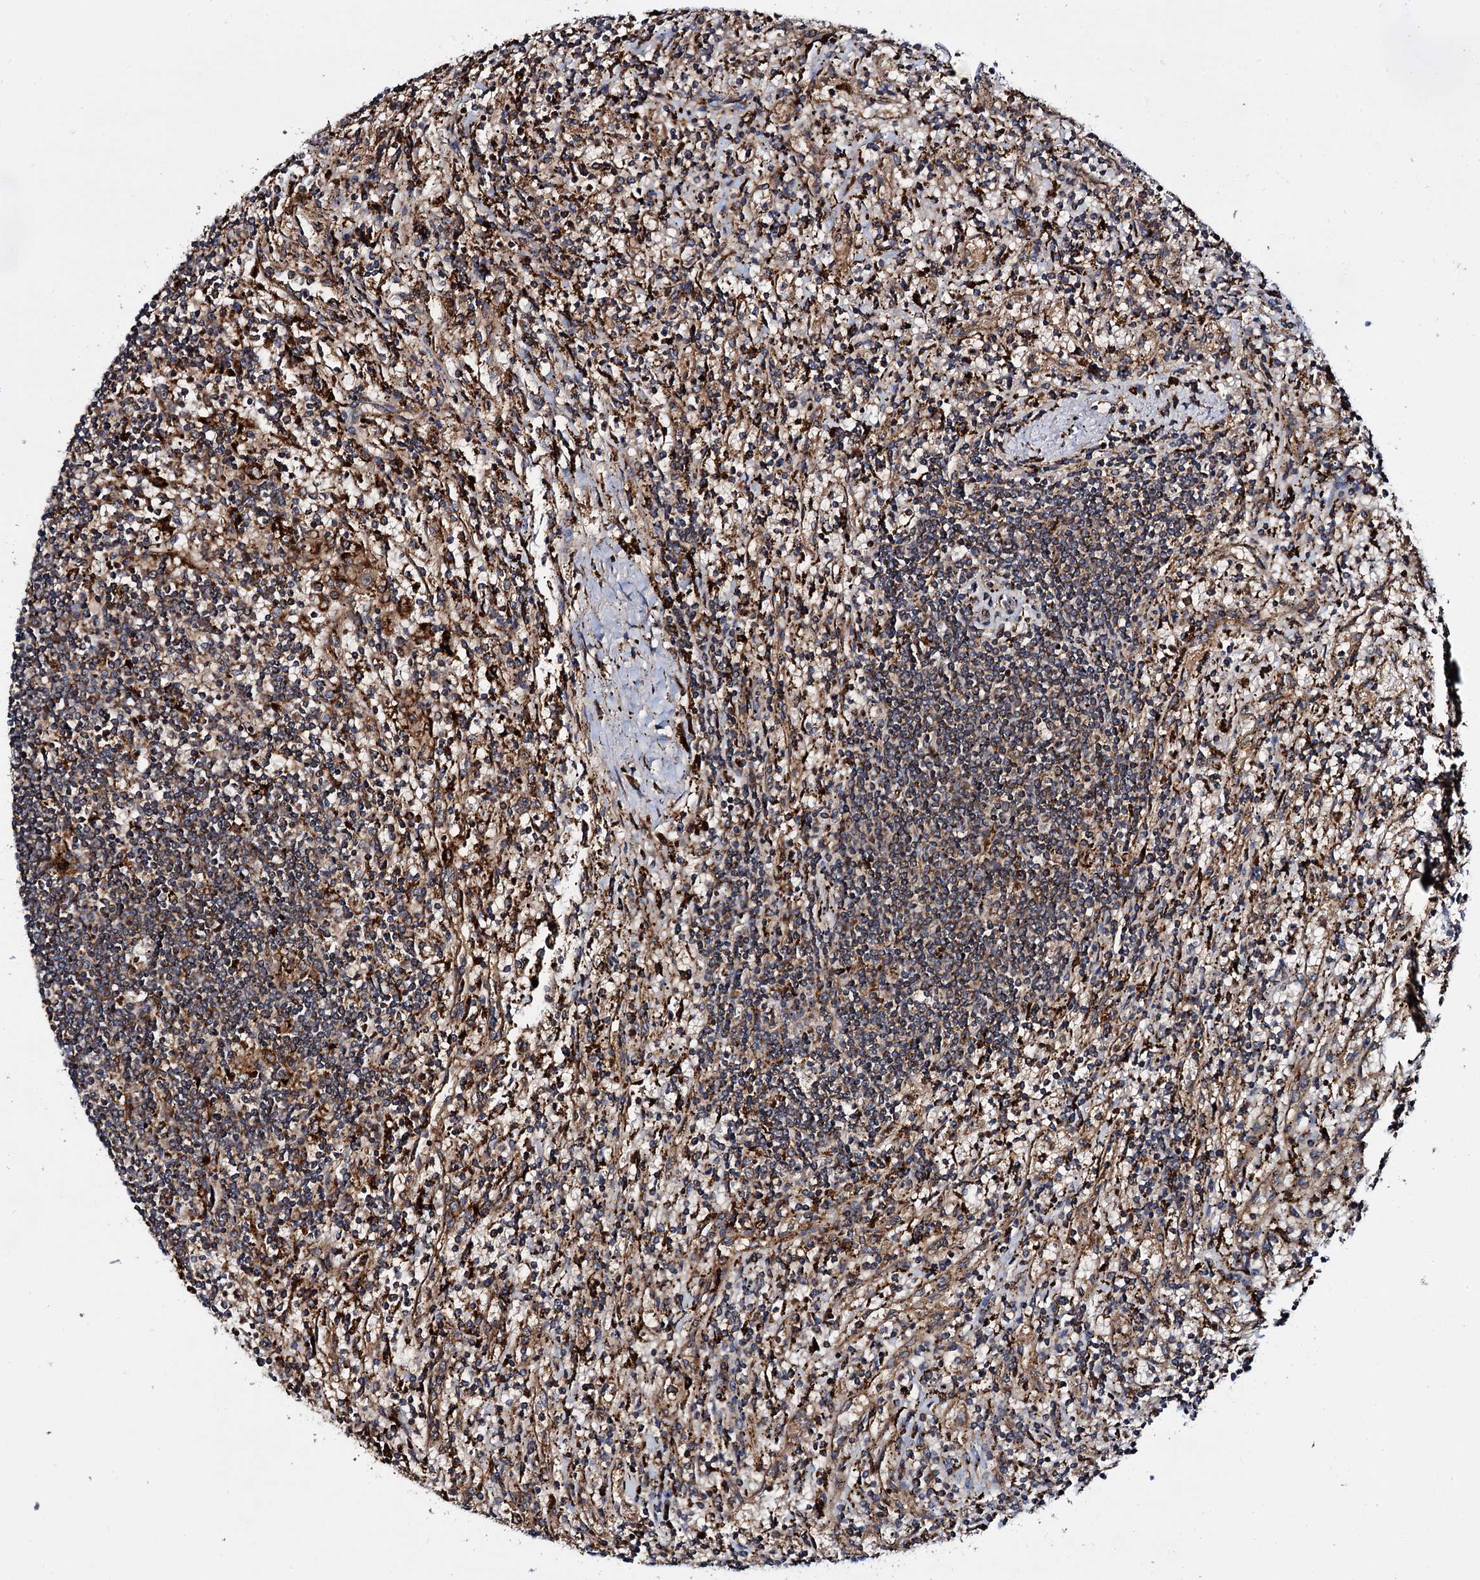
{"staining": {"intensity": "weak", "quantity": "25%-75%", "location": "cytoplasmic/membranous"}, "tissue": "lymphoma", "cell_type": "Tumor cells", "image_type": "cancer", "snomed": [{"axis": "morphology", "description": "Malignant lymphoma, non-Hodgkin's type, Low grade"}, {"axis": "topography", "description": "Spleen"}], "caption": "DAB (3,3'-diaminobenzidine) immunohistochemical staining of human lymphoma exhibits weak cytoplasmic/membranous protein positivity in about 25%-75% of tumor cells.", "gene": "UFM1", "patient": {"sex": "male", "age": 76}}